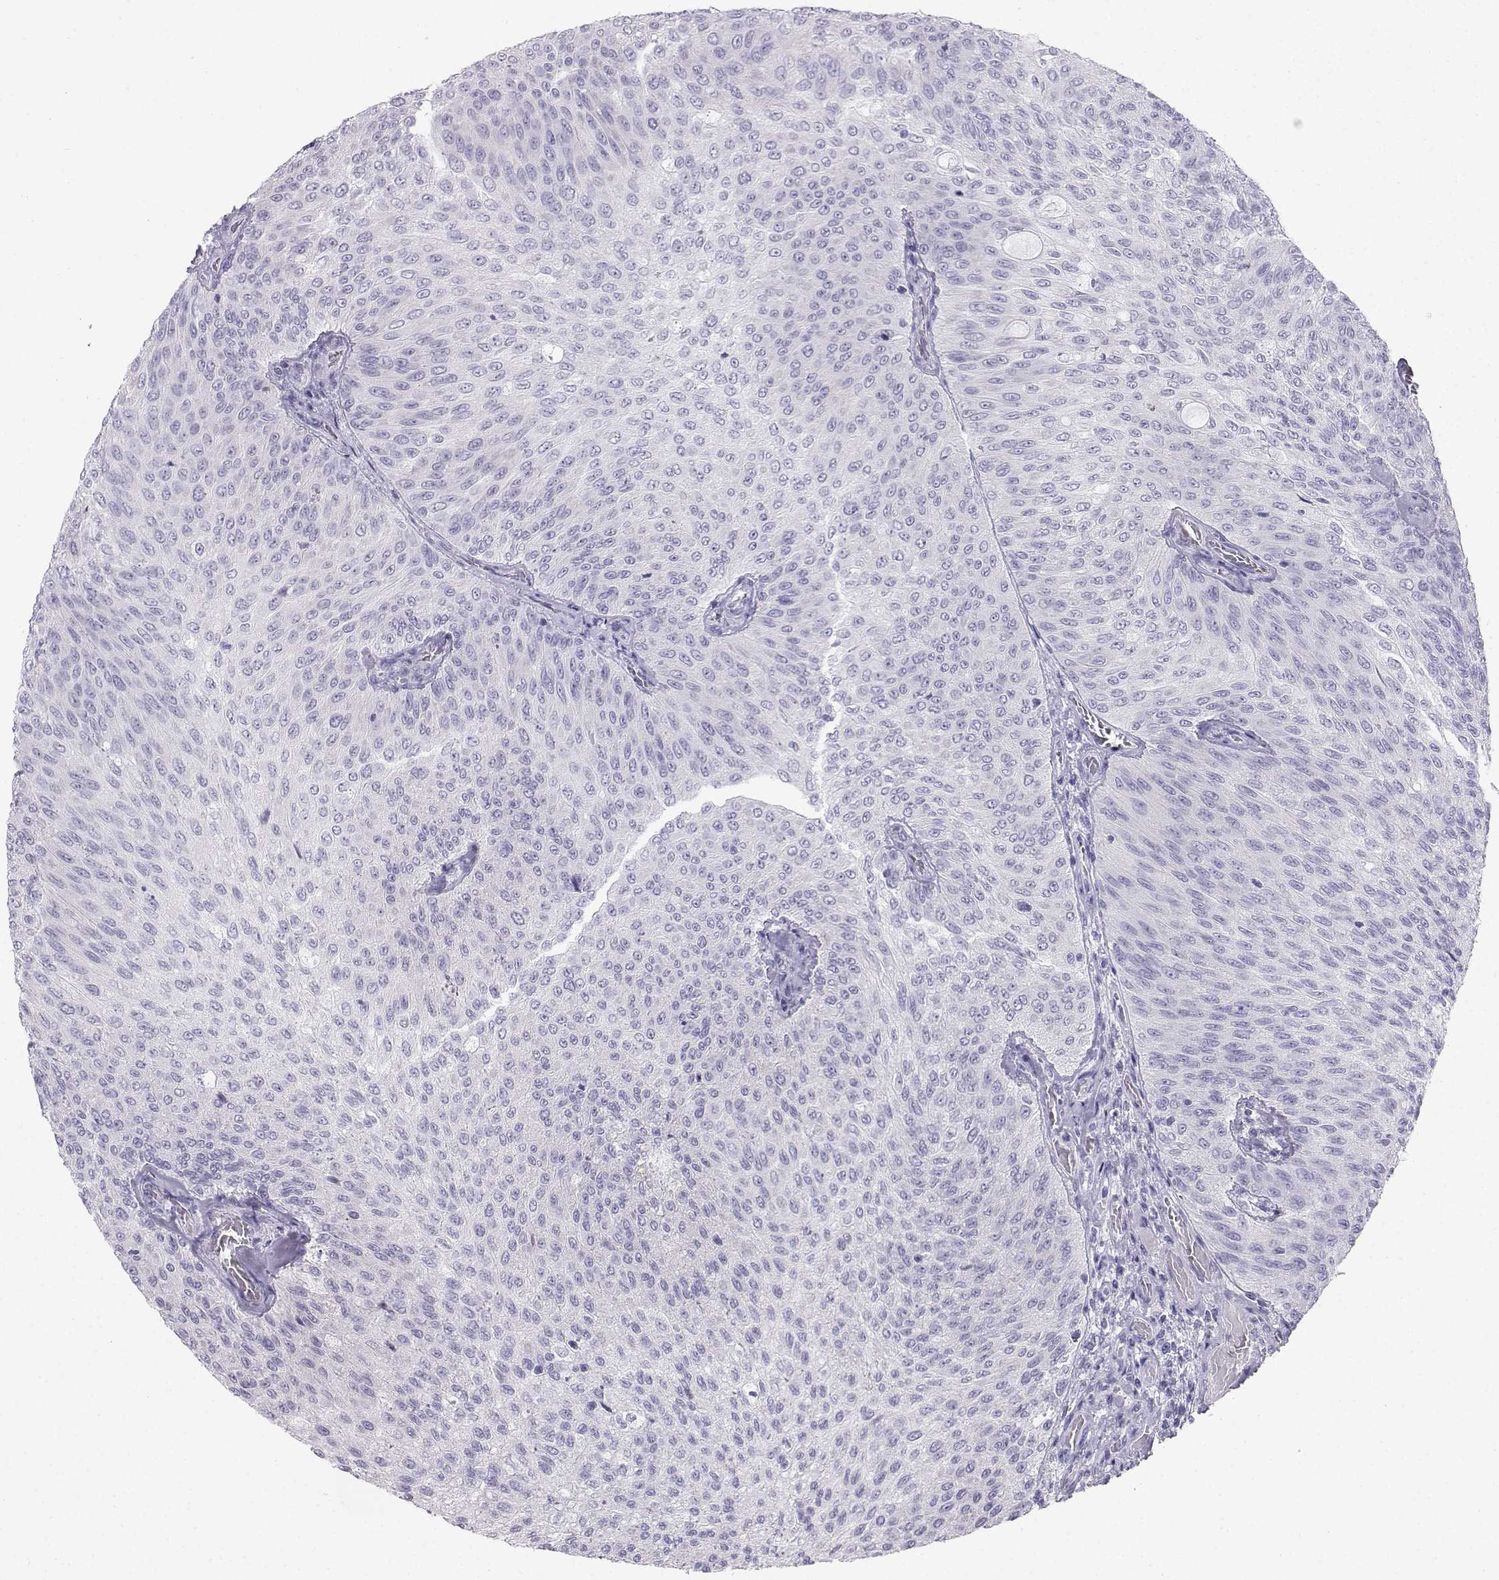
{"staining": {"intensity": "negative", "quantity": "none", "location": "none"}, "tissue": "urothelial cancer", "cell_type": "Tumor cells", "image_type": "cancer", "snomed": [{"axis": "morphology", "description": "Urothelial carcinoma, Low grade"}, {"axis": "topography", "description": "Ureter, NOS"}, {"axis": "topography", "description": "Urinary bladder"}], "caption": "This is a histopathology image of IHC staining of low-grade urothelial carcinoma, which shows no positivity in tumor cells.", "gene": "IQCD", "patient": {"sex": "male", "age": 78}}